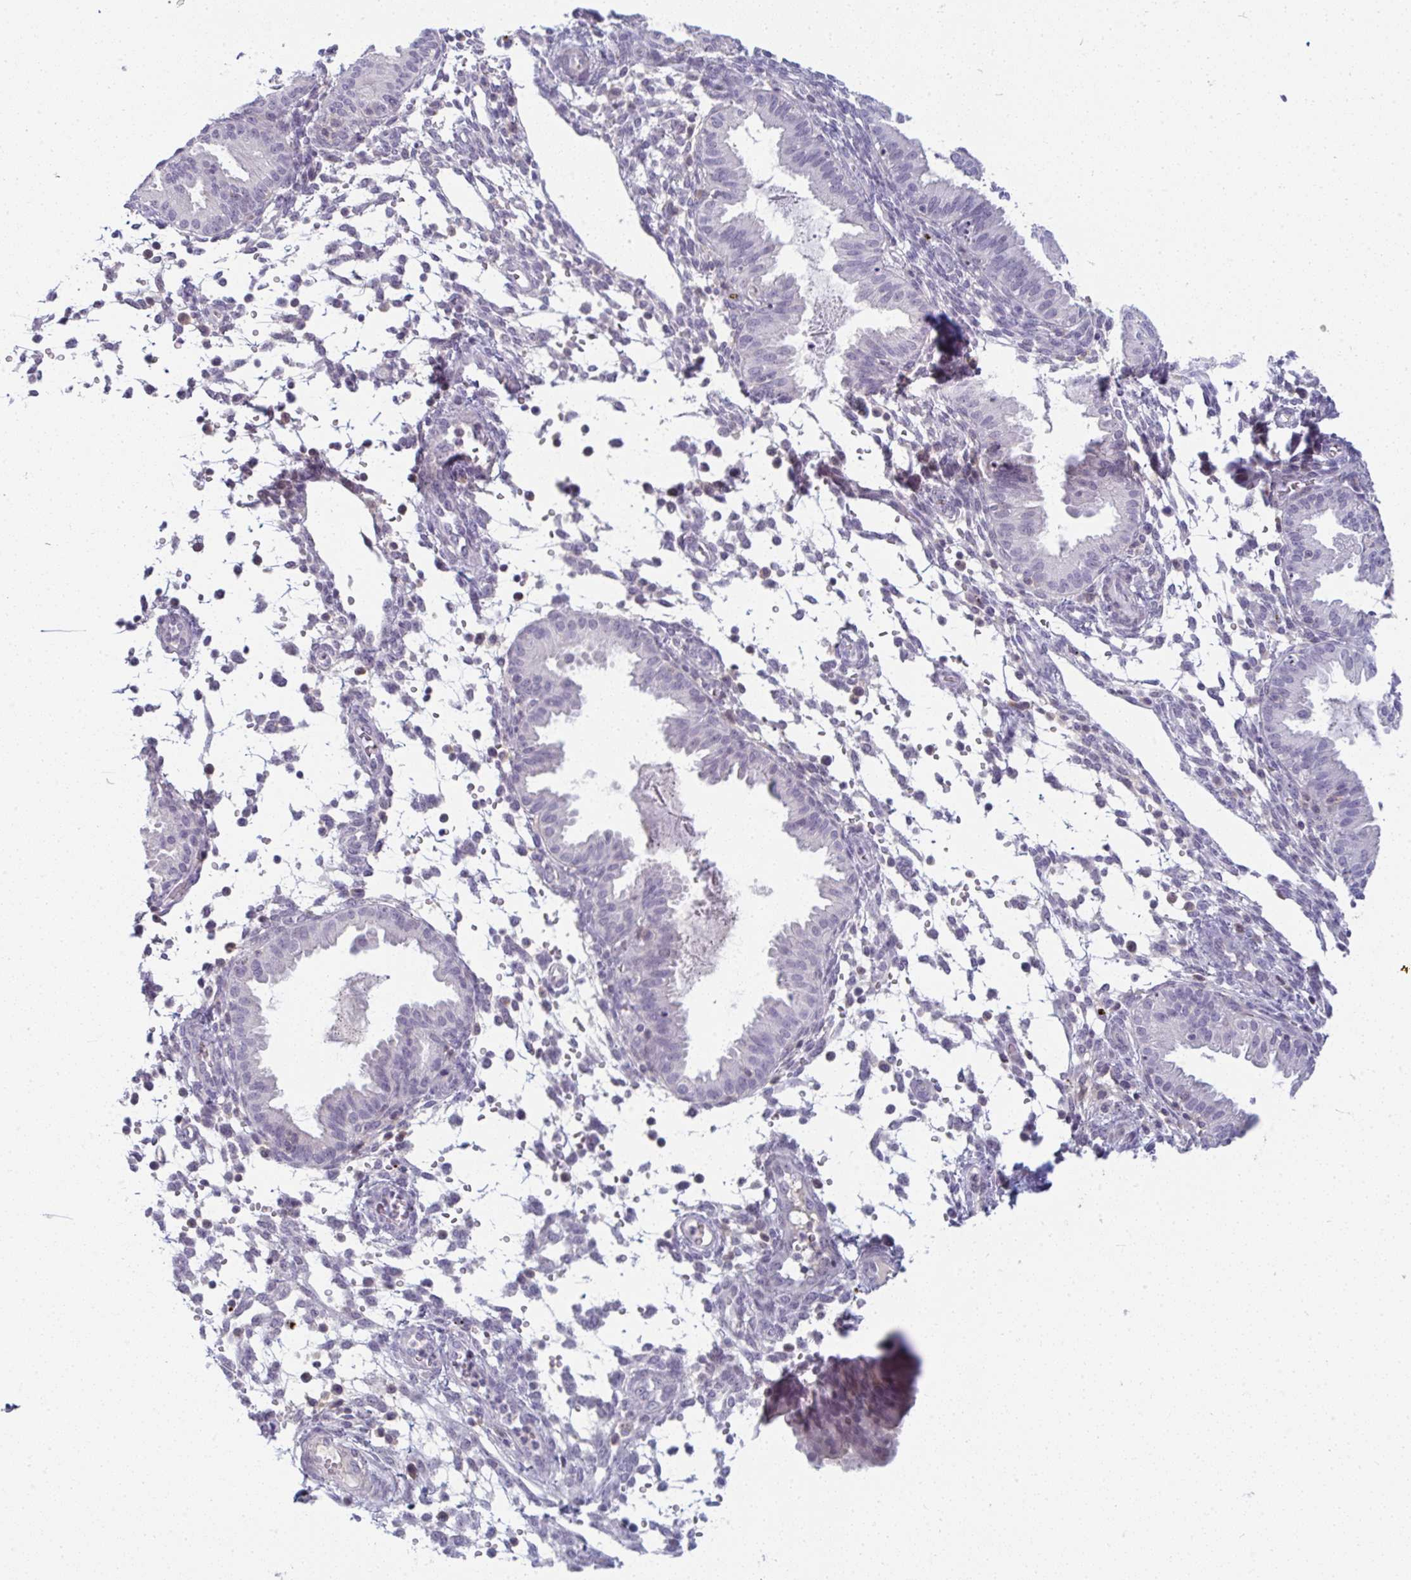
{"staining": {"intensity": "negative", "quantity": "none", "location": "none"}, "tissue": "endometrium", "cell_type": "Cells in endometrial stroma", "image_type": "normal", "snomed": [{"axis": "morphology", "description": "Normal tissue, NOS"}, {"axis": "topography", "description": "Endometrium"}], "caption": "Endometrium was stained to show a protein in brown. There is no significant positivity in cells in endometrial stroma. The staining is performed using DAB brown chromogen with nuclei counter-stained in using hematoxylin.", "gene": "PPFIA4", "patient": {"sex": "female", "age": 33}}